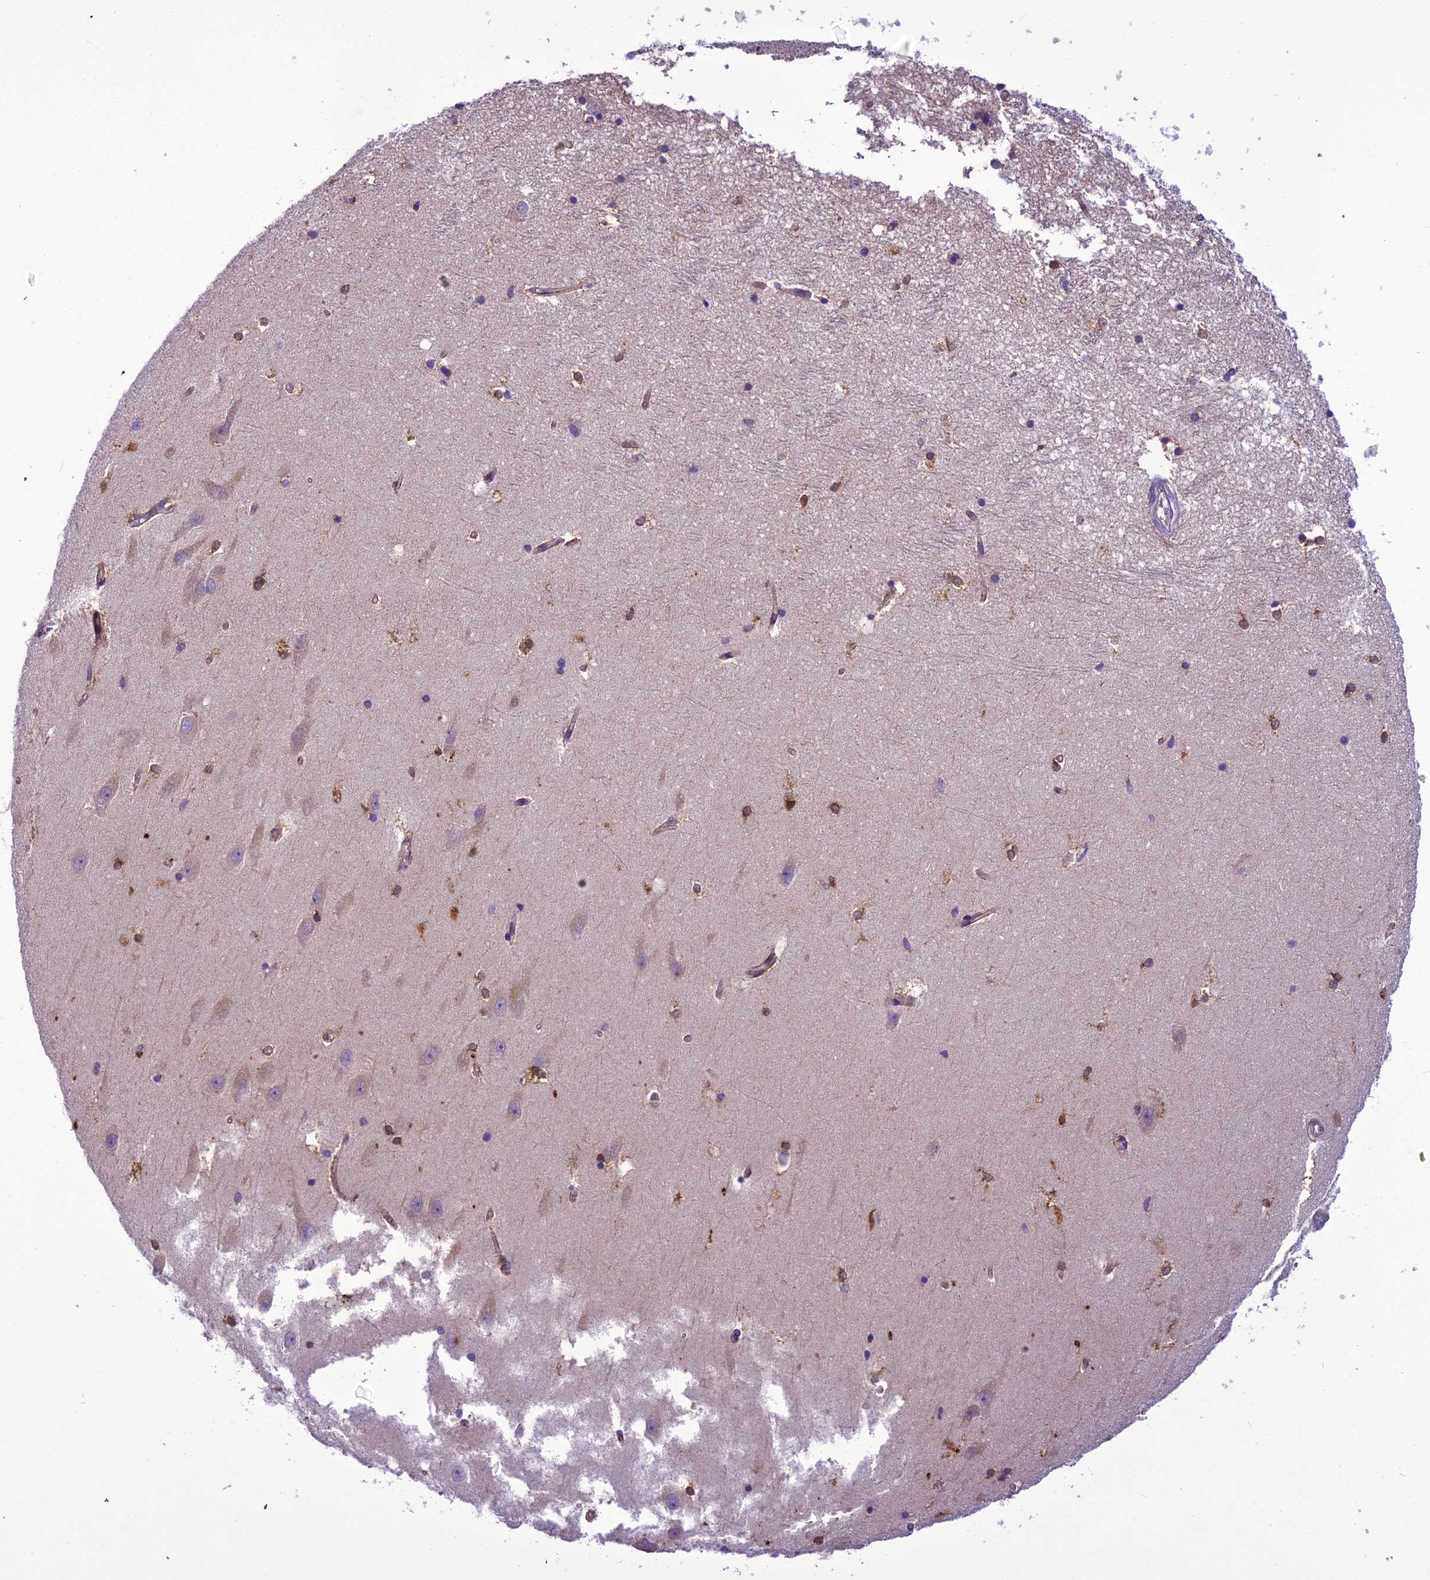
{"staining": {"intensity": "strong", "quantity": "<25%", "location": "cytoplasmic/membranous"}, "tissue": "hippocampus", "cell_type": "Glial cells", "image_type": "normal", "snomed": [{"axis": "morphology", "description": "Normal tissue, NOS"}, {"axis": "topography", "description": "Hippocampus"}], "caption": "The immunohistochemical stain labels strong cytoplasmic/membranous expression in glial cells of unremarkable hippocampus.", "gene": "BORCS6", "patient": {"sex": "male", "age": 45}}